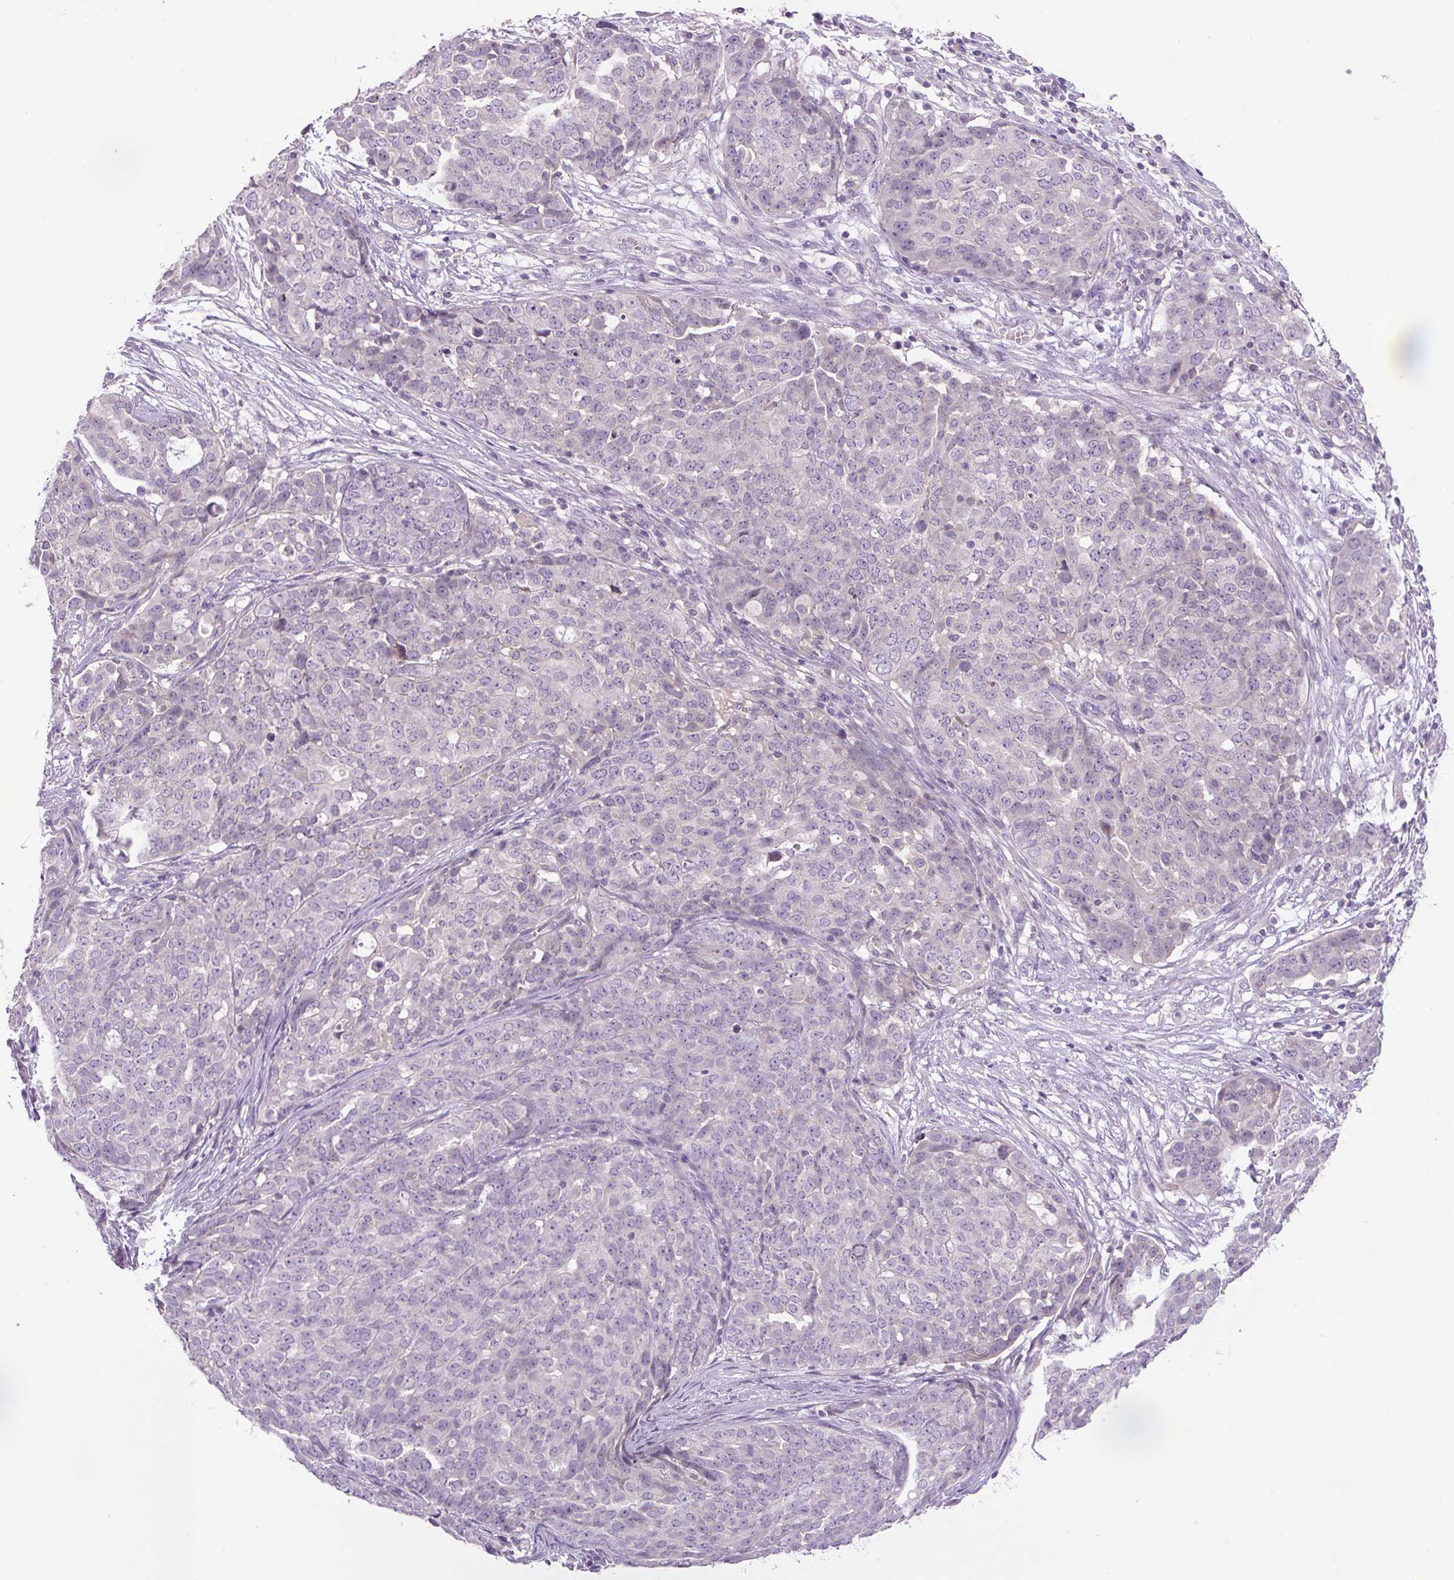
{"staining": {"intensity": "negative", "quantity": "none", "location": "none"}, "tissue": "ovarian cancer", "cell_type": "Tumor cells", "image_type": "cancer", "snomed": [{"axis": "morphology", "description": "Cystadenocarcinoma, serous, NOS"}, {"axis": "topography", "description": "Soft tissue"}, {"axis": "topography", "description": "Ovary"}], "caption": "The immunohistochemistry (IHC) histopathology image has no significant expression in tumor cells of ovarian cancer (serous cystadenocarcinoma) tissue.", "gene": "UBL3", "patient": {"sex": "female", "age": 57}}